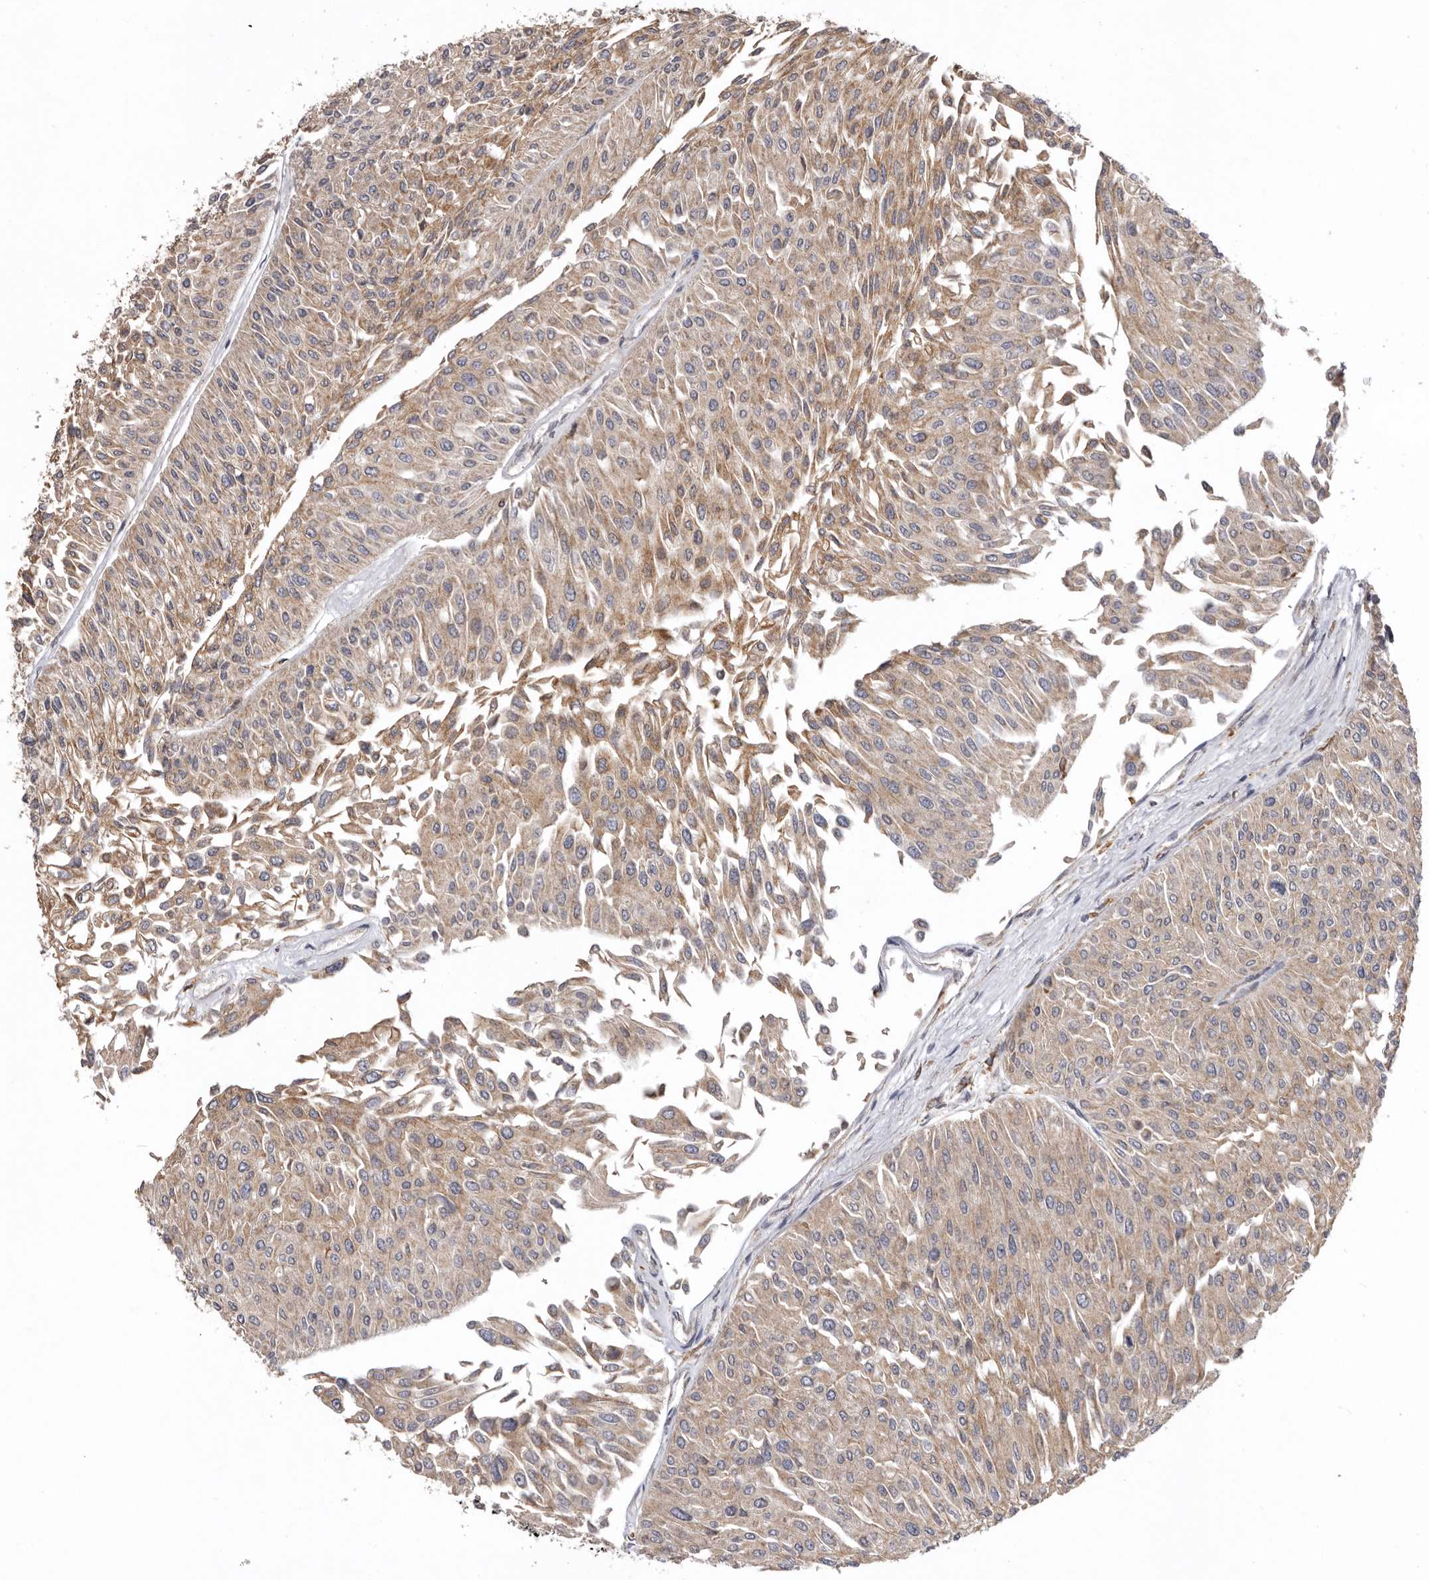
{"staining": {"intensity": "weak", "quantity": ">75%", "location": "cytoplasmic/membranous"}, "tissue": "urothelial cancer", "cell_type": "Tumor cells", "image_type": "cancer", "snomed": [{"axis": "morphology", "description": "Urothelial carcinoma, Low grade"}, {"axis": "topography", "description": "Urinary bladder"}], "caption": "Urothelial cancer stained with a protein marker exhibits weak staining in tumor cells.", "gene": "INKA2", "patient": {"sex": "male", "age": 67}}